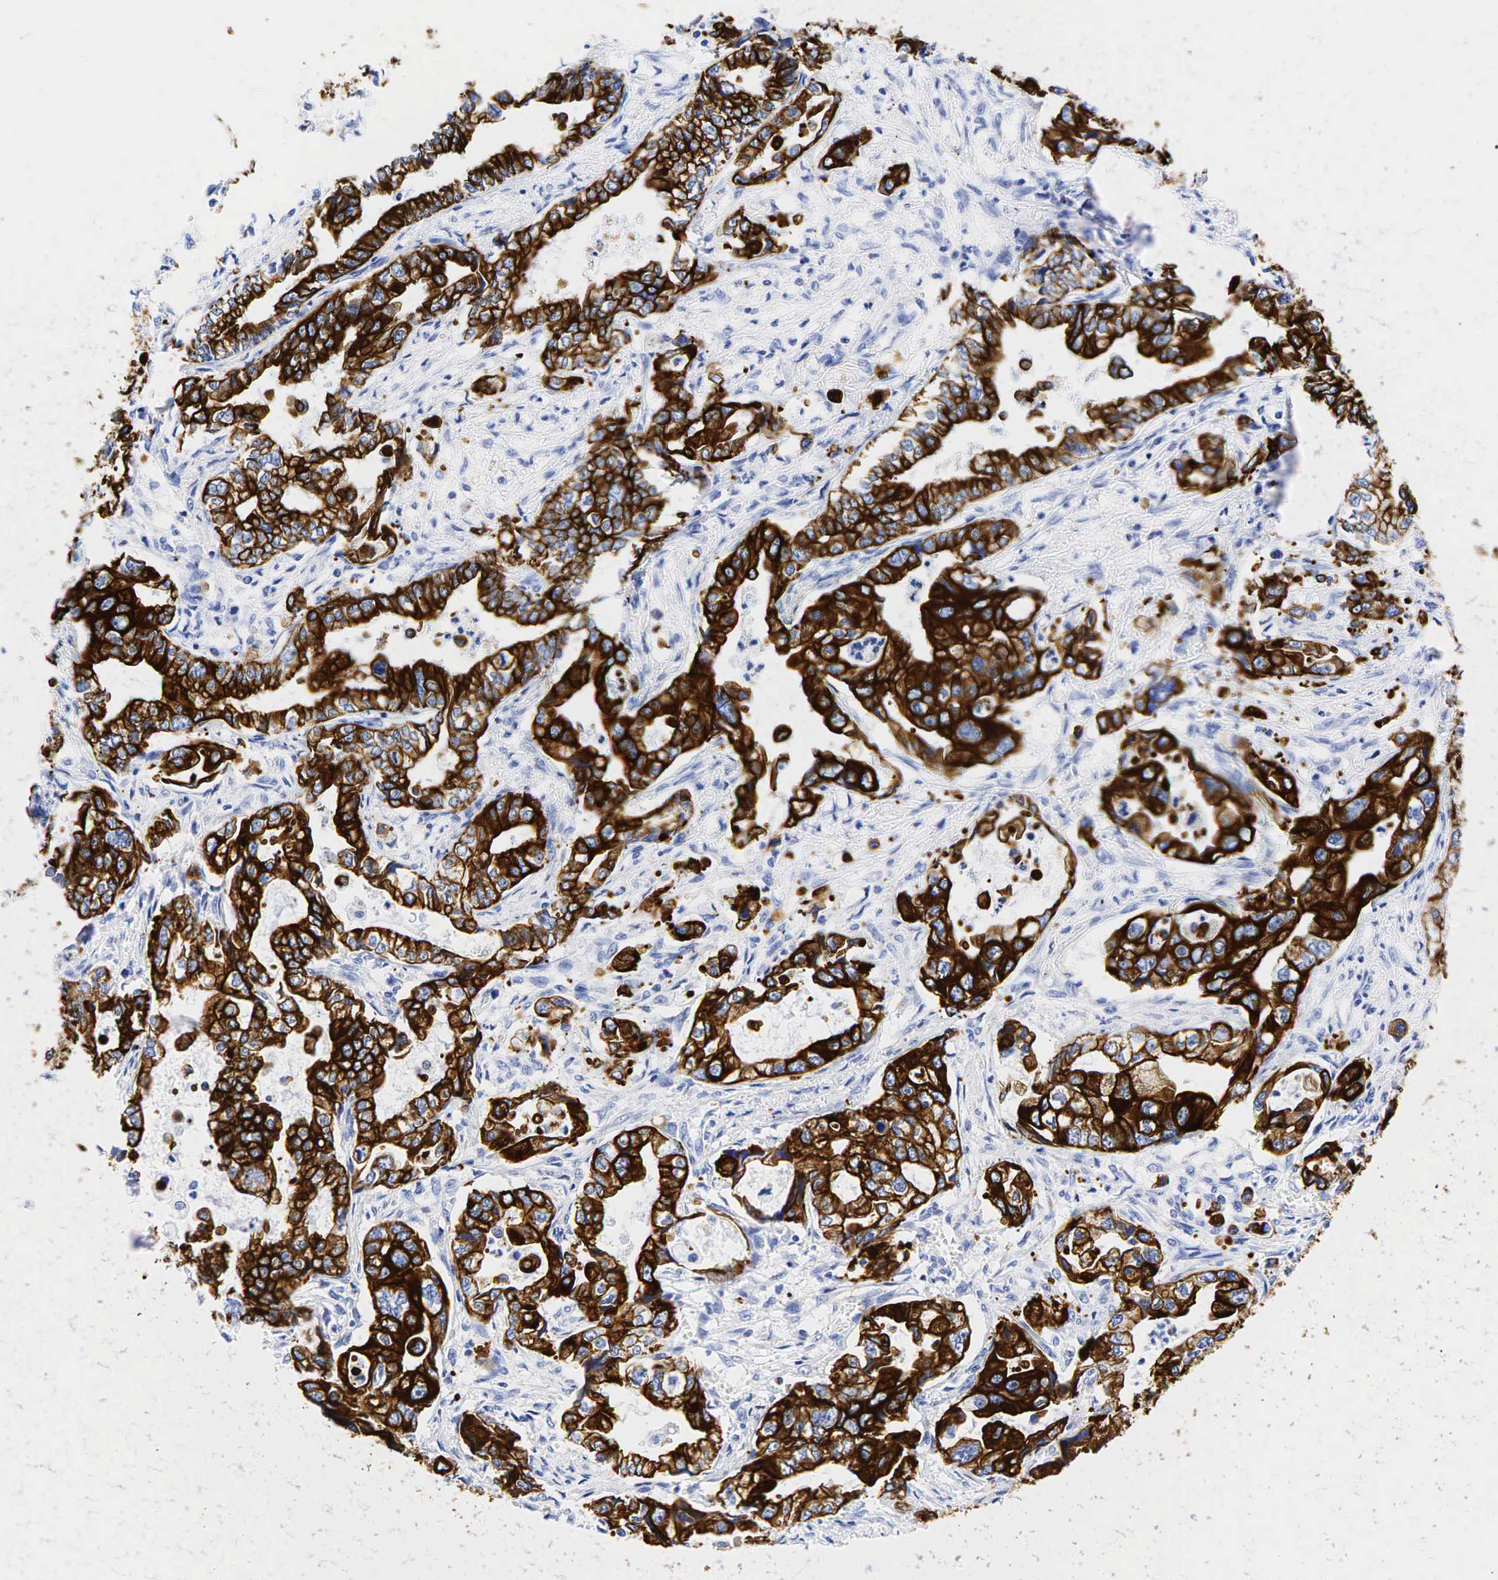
{"staining": {"intensity": "strong", "quantity": ">75%", "location": "cytoplasmic/membranous"}, "tissue": "stomach cancer", "cell_type": "Tumor cells", "image_type": "cancer", "snomed": [{"axis": "morphology", "description": "Adenocarcinoma, NOS"}, {"axis": "topography", "description": "Pancreas"}, {"axis": "topography", "description": "Stomach, upper"}], "caption": "A high amount of strong cytoplasmic/membranous staining is seen in approximately >75% of tumor cells in adenocarcinoma (stomach) tissue.", "gene": "KRT19", "patient": {"sex": "male", "age": 77}}